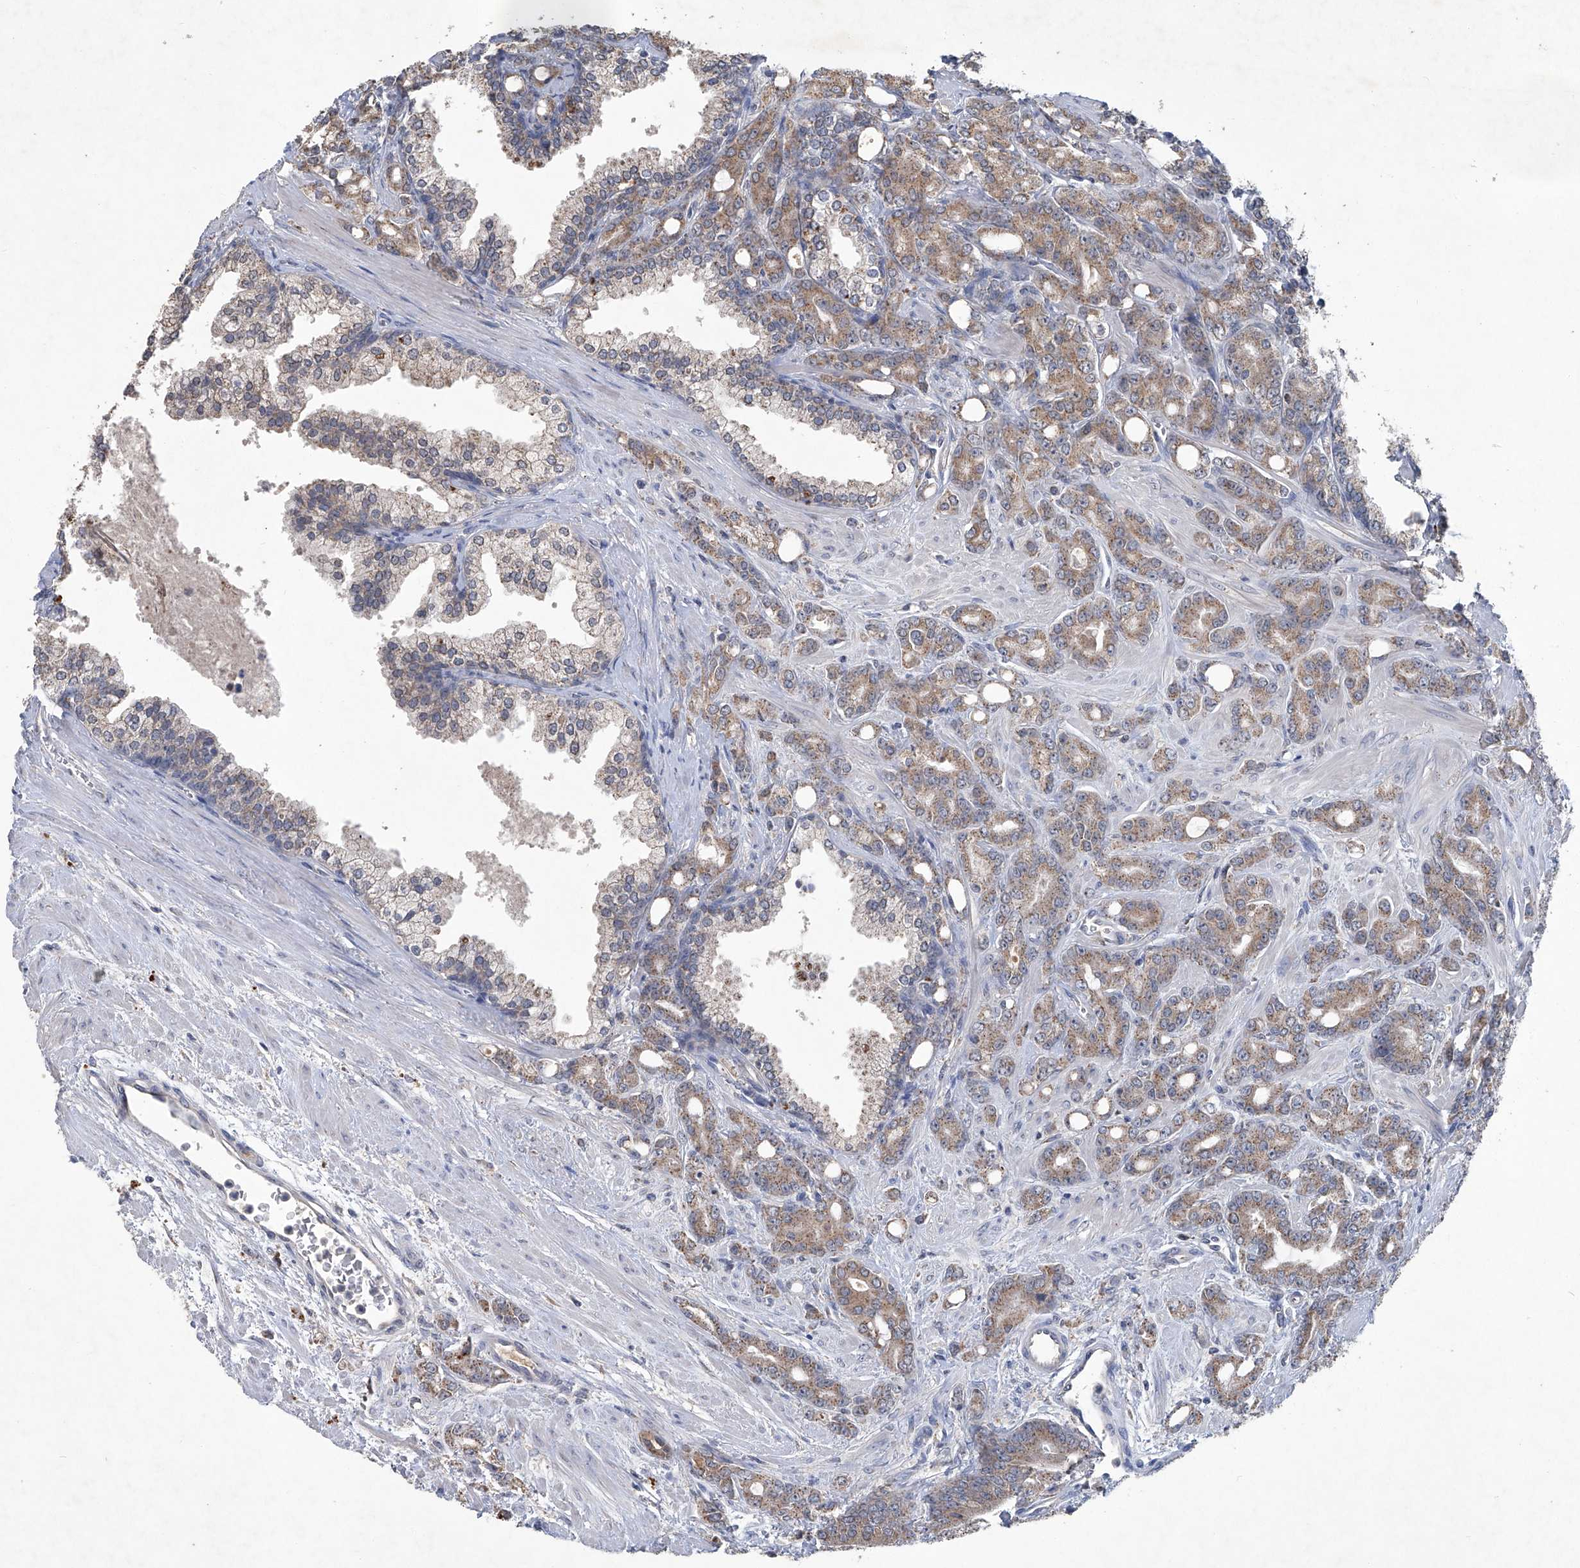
{"staining": {"intensity": "weak", "quantity": ">75%", "location": "cytoplasmic/membranous"}, "tissue": "prostate cancer", "cell_type": "Tumor cells", "image_type": "cancer", "snomed": [{"axis": "morphology", "description": "Adenocarcinoma, High grade"}, {"axis": "topography", "description": "Prostate"}], "caption": "The immunohistochemical stain shows weak cytoplasmic/membranous staining in tumor cells of prostate cancer (high-grade adenocarcinoma) tissue.", "gene": "PCSK5", "patient": {"sex": "male", "age": 62}}